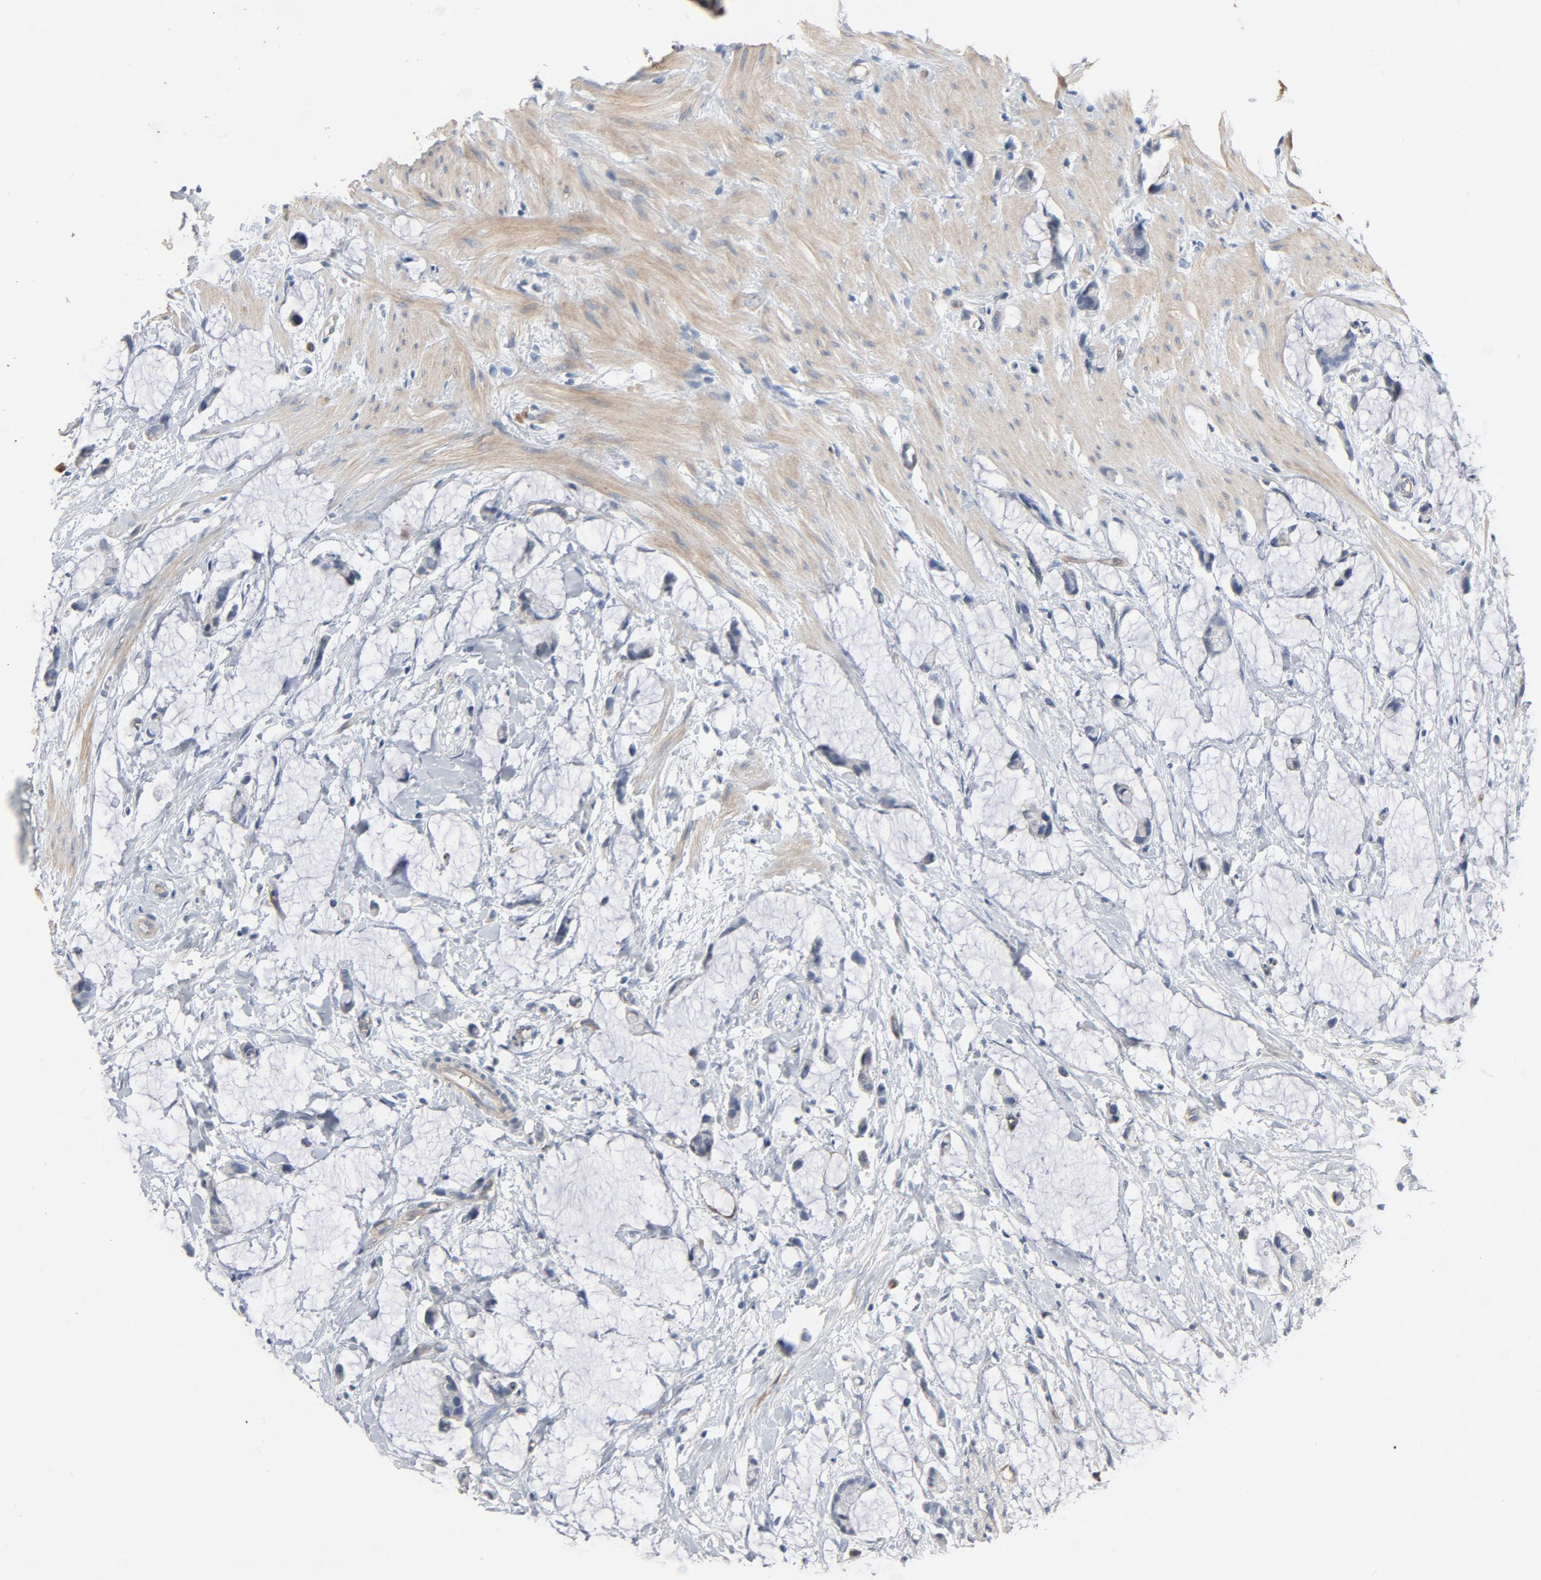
{"staining": {"intensity": "negative", "quantity": "none", "location": "none"}, "tissue": "colorectal cancer", "cell_type": "Tumor cells", "image_type": "cancer", "snomed": [{"axis": "morphology", "description": "Adenocarcinoma, NOS"}, {"axis": "topography", "description": "Colon"}], "caption": "Colorectal cancer was stained to show a protein in brown. There is no significant positivity in tumor cells.", "gene": "KDR", "patient": {"sex": "male", "age": 14}}